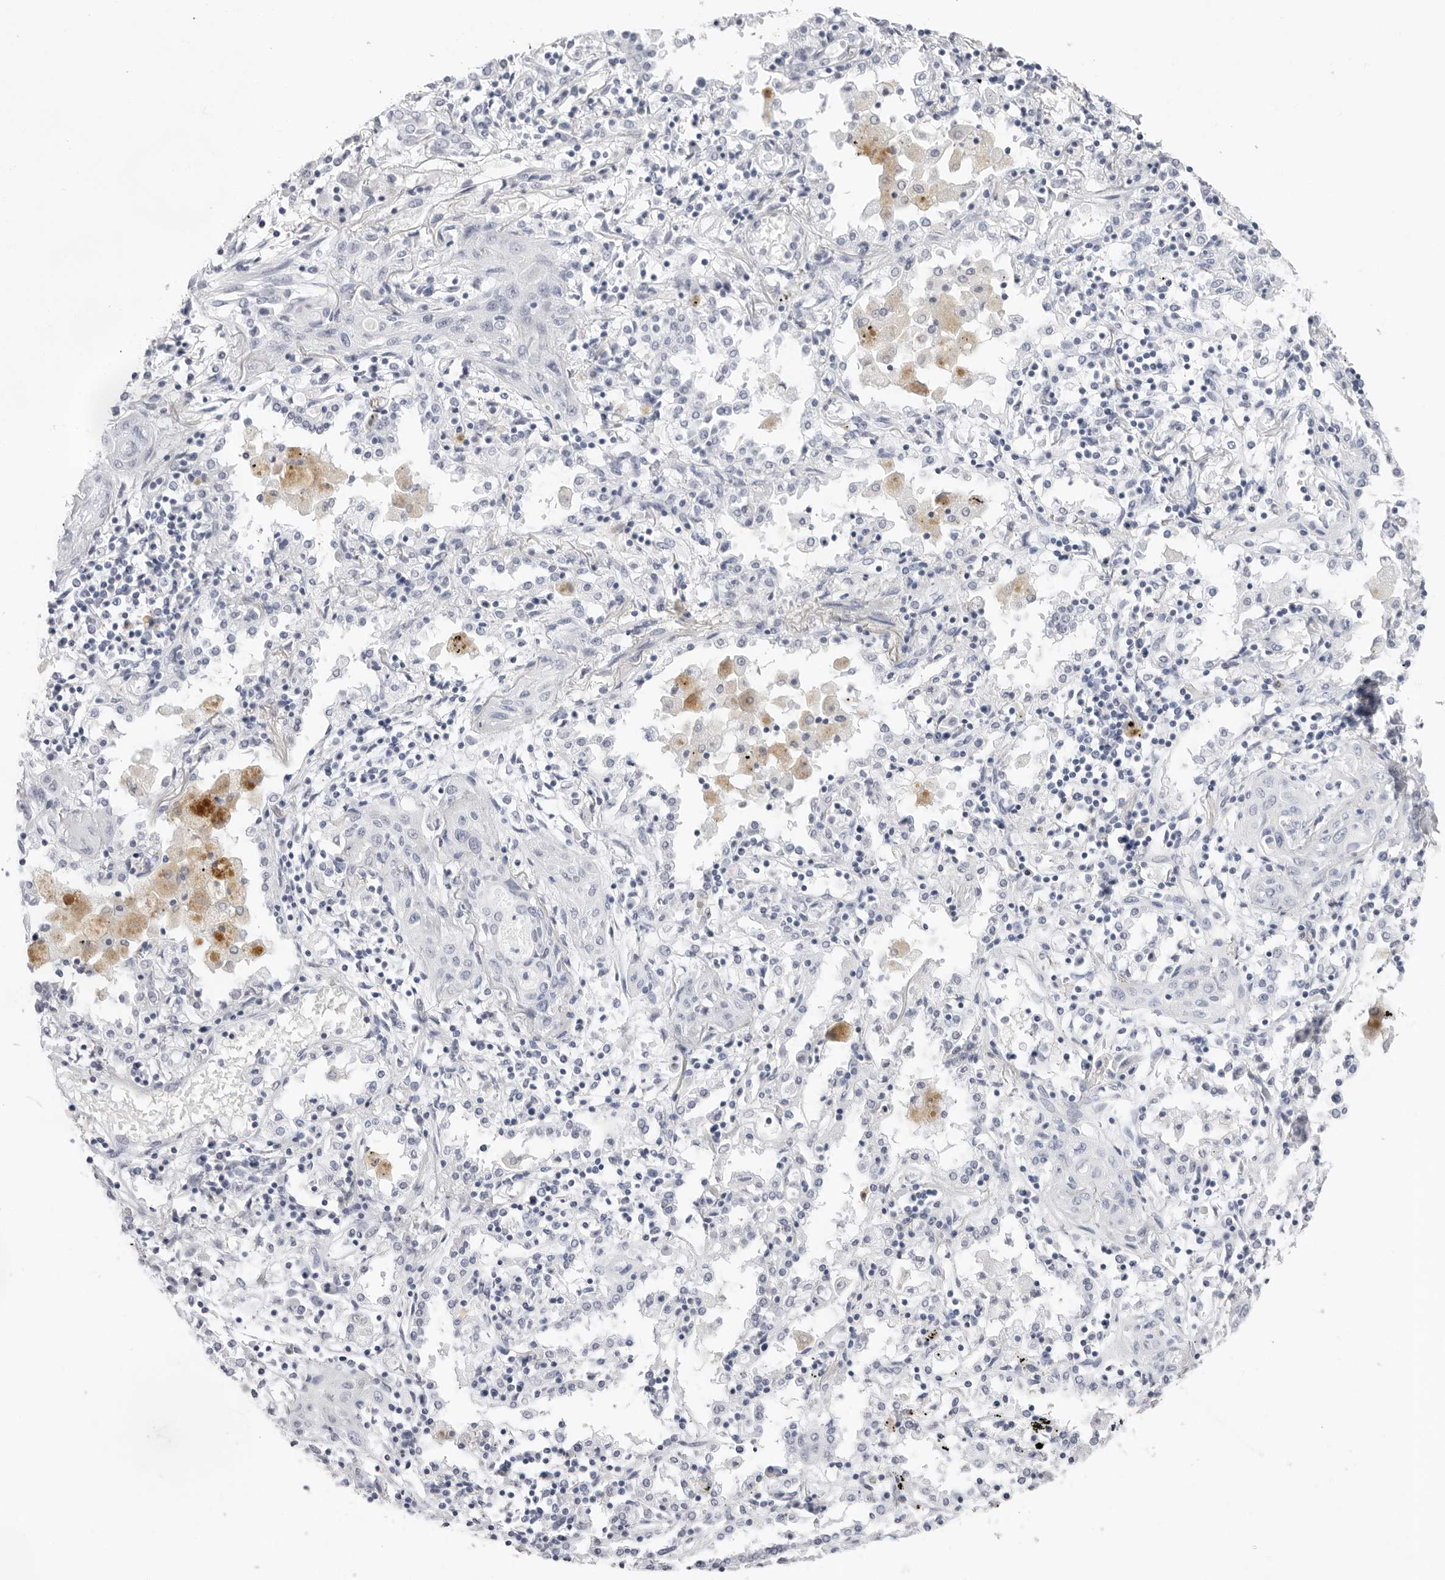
{"staining": {"intensity": "negative", "quantity": "none", "location": "none"}, "tissue": "lung cancer", "cell_type": "Tumor cells", "image_type": "cancer", "snomed": [{"axis": "morphology", "description": "Squamous cell carcinoma, NOS"}, {"axis": "topography", "description": "Lung"}], "caption": "Immunohistochemistry histopathology image of neoplastic tissue: lung squamous cell carcinoma stained with DAB displays no significant protein expression in tumor cells.", "gene": "CST5", "patient": {"sex": "female", "age": 47}}